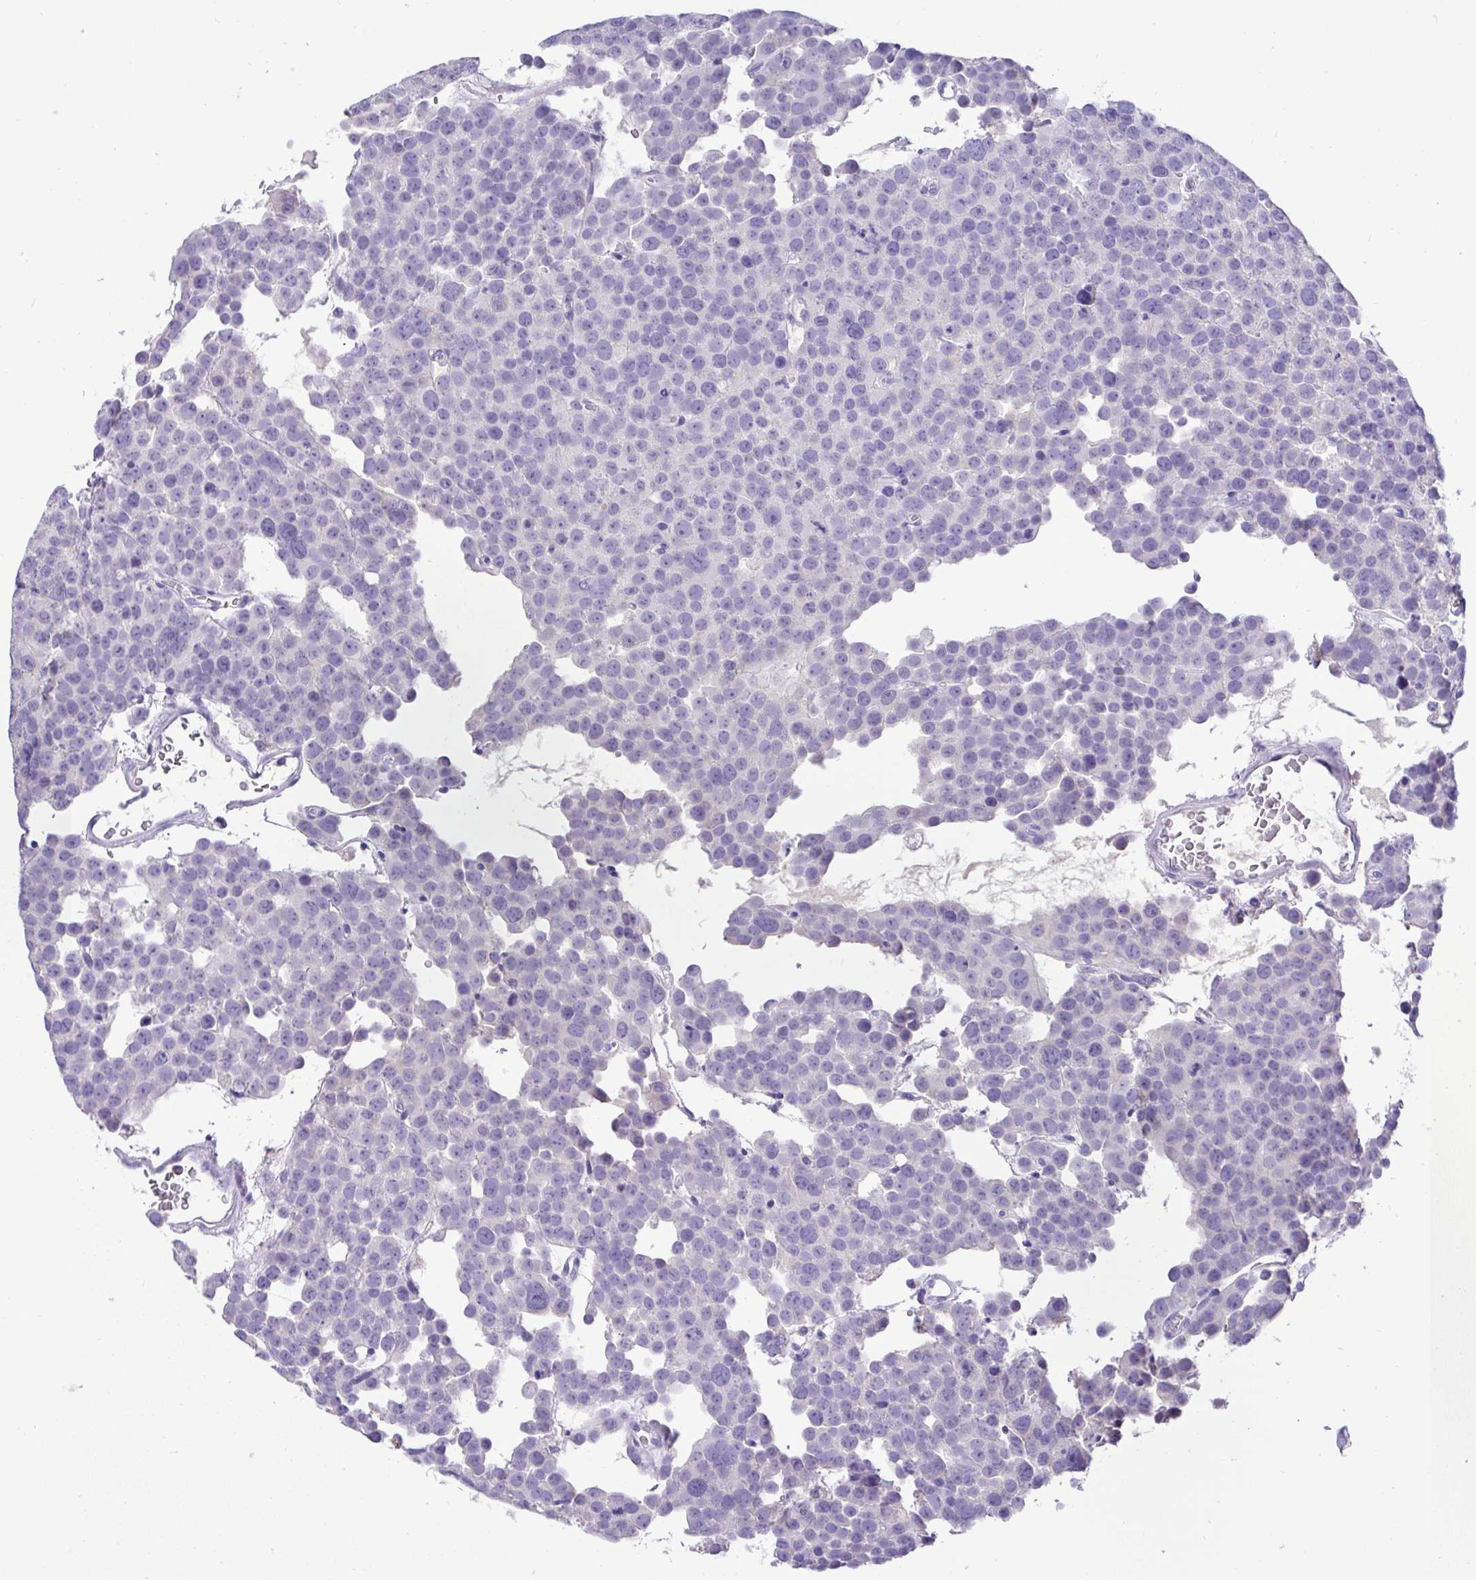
{"staining": {"intensity": "negative", "quantity": "none", "location": "none"}, "tissue": "testis cancer", "cell_type": "Tumor cells", "image_type": "cancer", "snomed": [{"axis": "morphology", "description": "Seminoma, NOS"}, {"axis": "topography", "description": "Testis"}], "caption": "Histopathology image shows no protein staining in tumor cells of testis seminoma tissue. The staining is performed using DAB brown chromogen with nuclei counter-stained in using hematoxylin.", "gene": "ST8SIA2", "patient": {"sex": "male", "age": 71}}